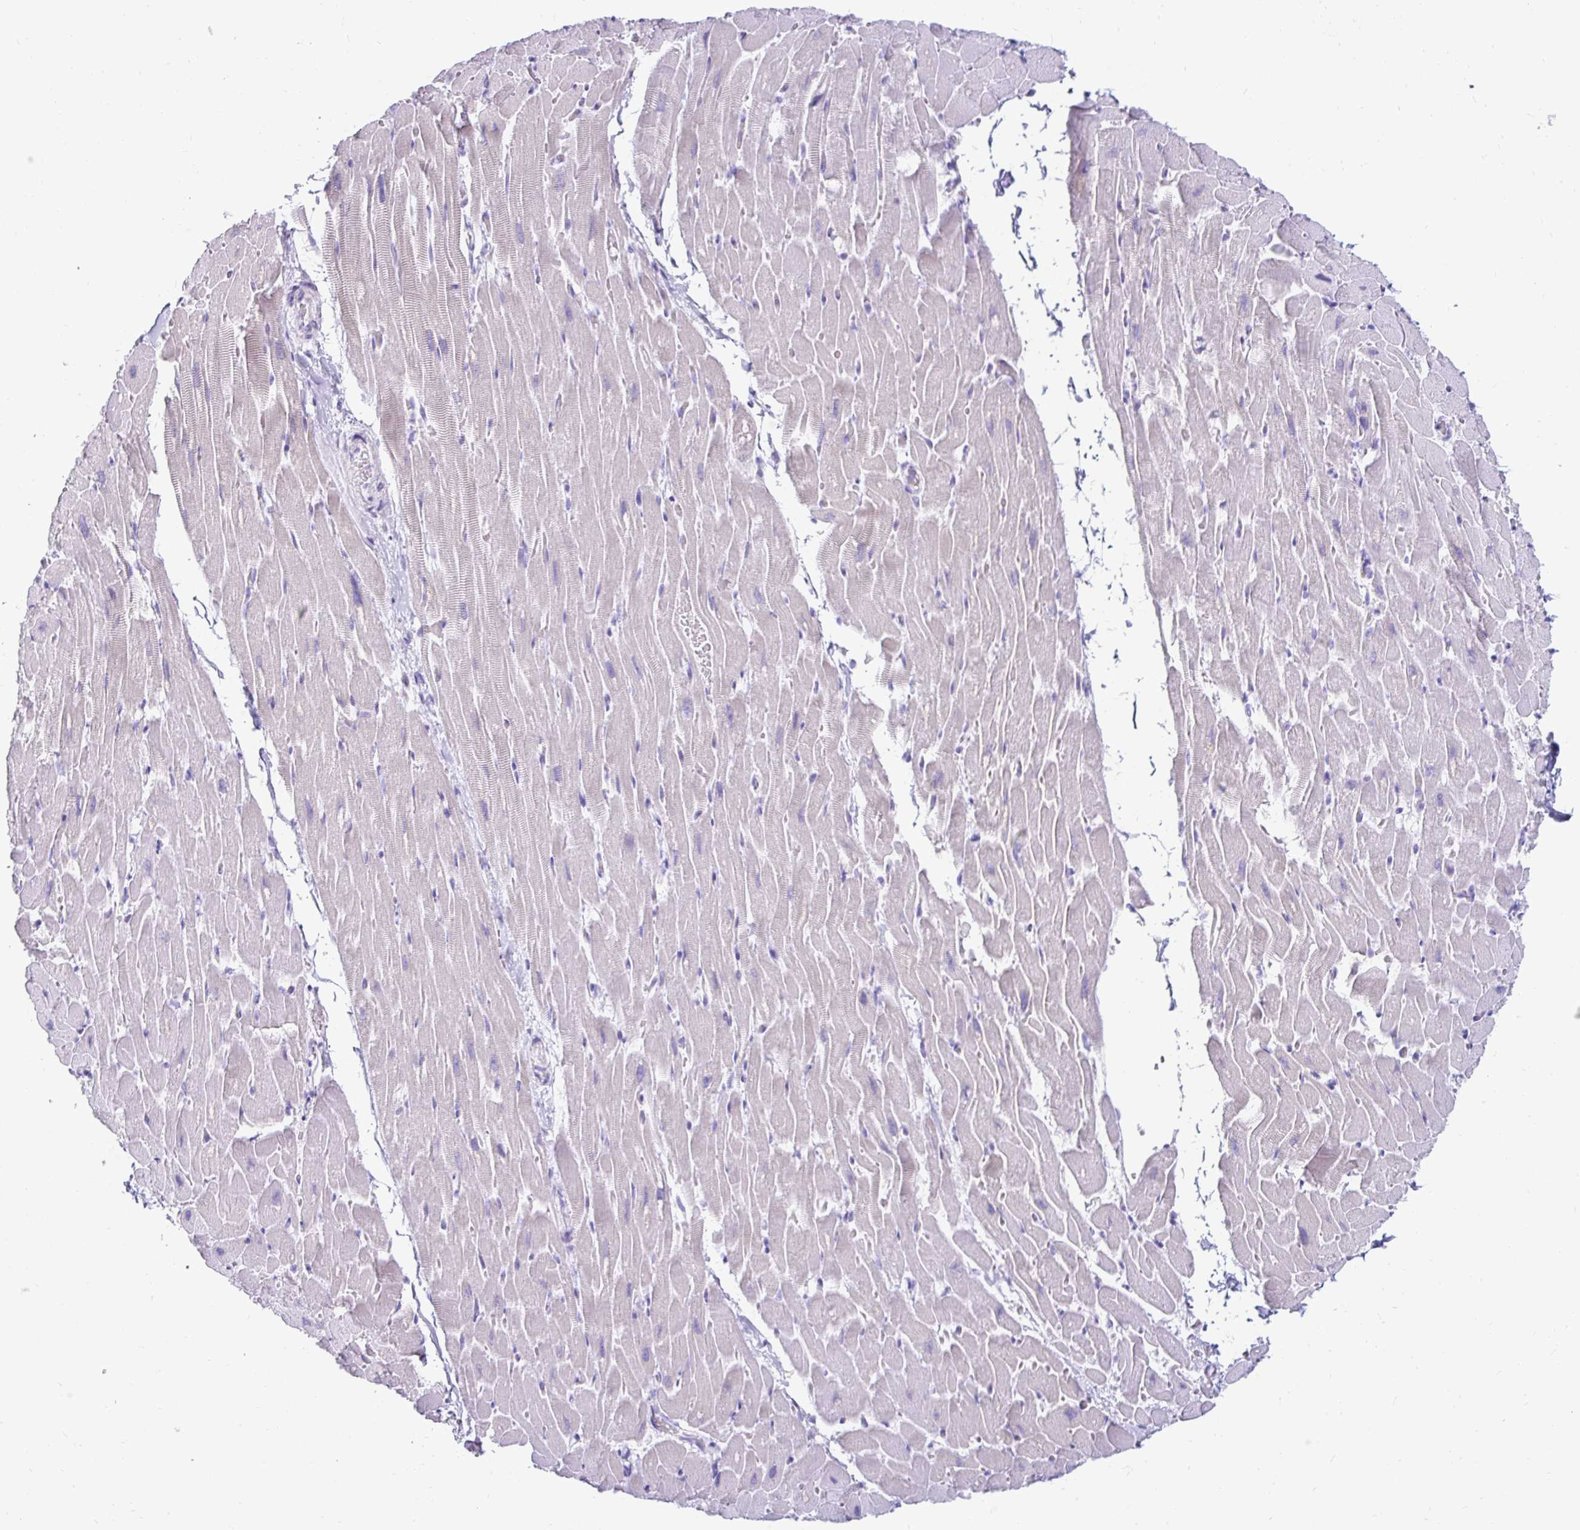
{"staining": {"intensity": "negative", "quantity": "none", "location": "none"}, "tissue": "heart muscle", "cell_type": "Cardiomyocytes", "image_type": "normal", "snomed": [{"axis": "morphology", "description": "Normal tissue, NOS"}, {"axis": "topography", "description": "Heart"}], "caption": "Immunohistochemical staining of benign human heart muscle shows no significant expression in cardiomyocytes. Nuclei are stained in blue.", "gene": "CST6", "patient": {"sex": "male", "age": 37}}